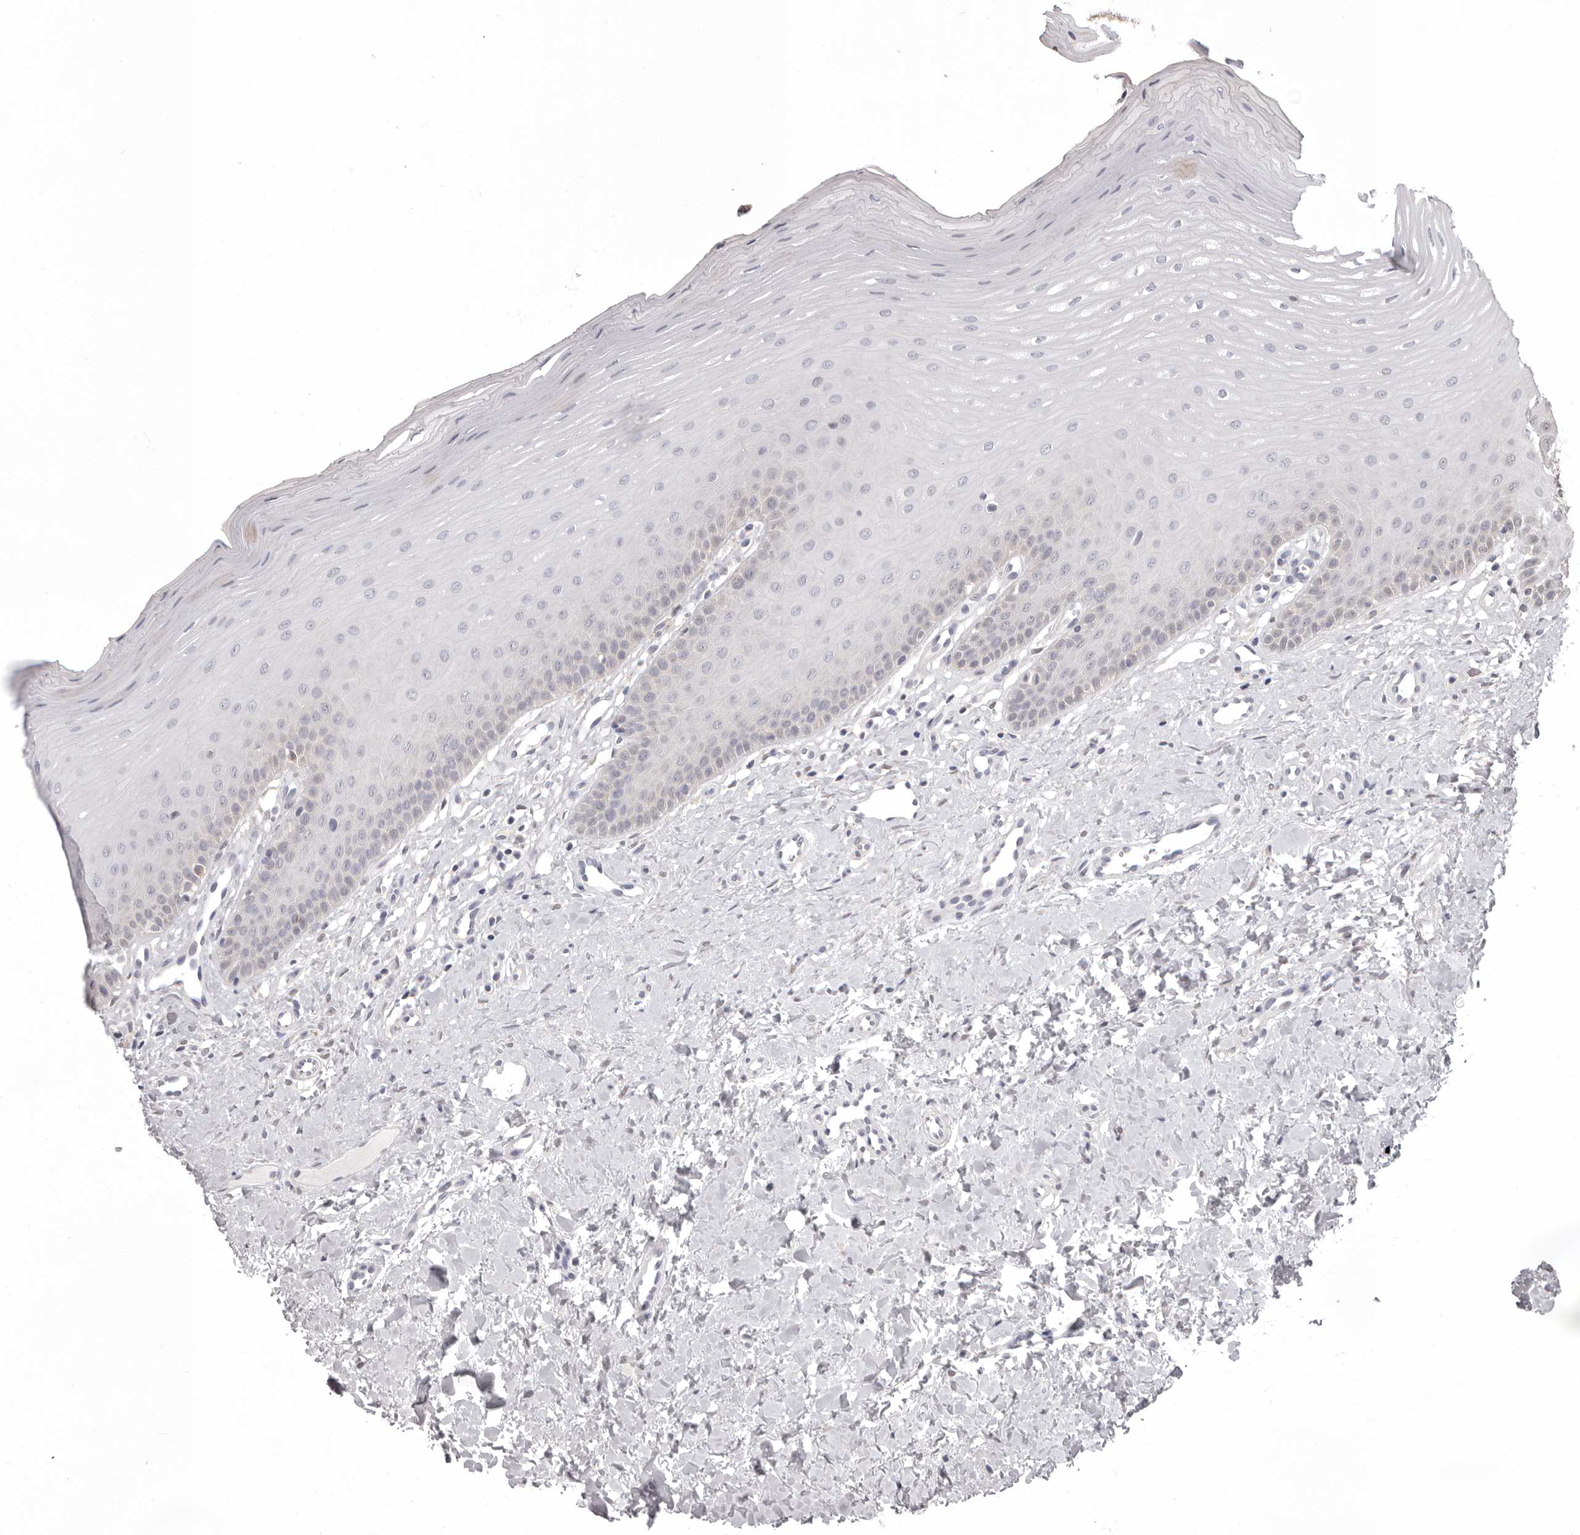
{"staining": {"intensity": "negative", "quantity": "none", "location": "none"}, "tissue": "oral mucosa", "cell_type": "Squamous epithelial cells", "image_type": "normal", "snomed": [{"axis": "morphology", "description": "Normal tissue, NOS"}, {"axis": "topography", "description": "Oral tissue"}], "caption": "Squamous epithelial cells are negative for brown protein staining in normal oral mucosa. (DAB (3,3'-diaminobenzidine) immunohistochemistry, high magnification).", "gene": "MDH1", "patient": {"sex": "female", "age": 39}}